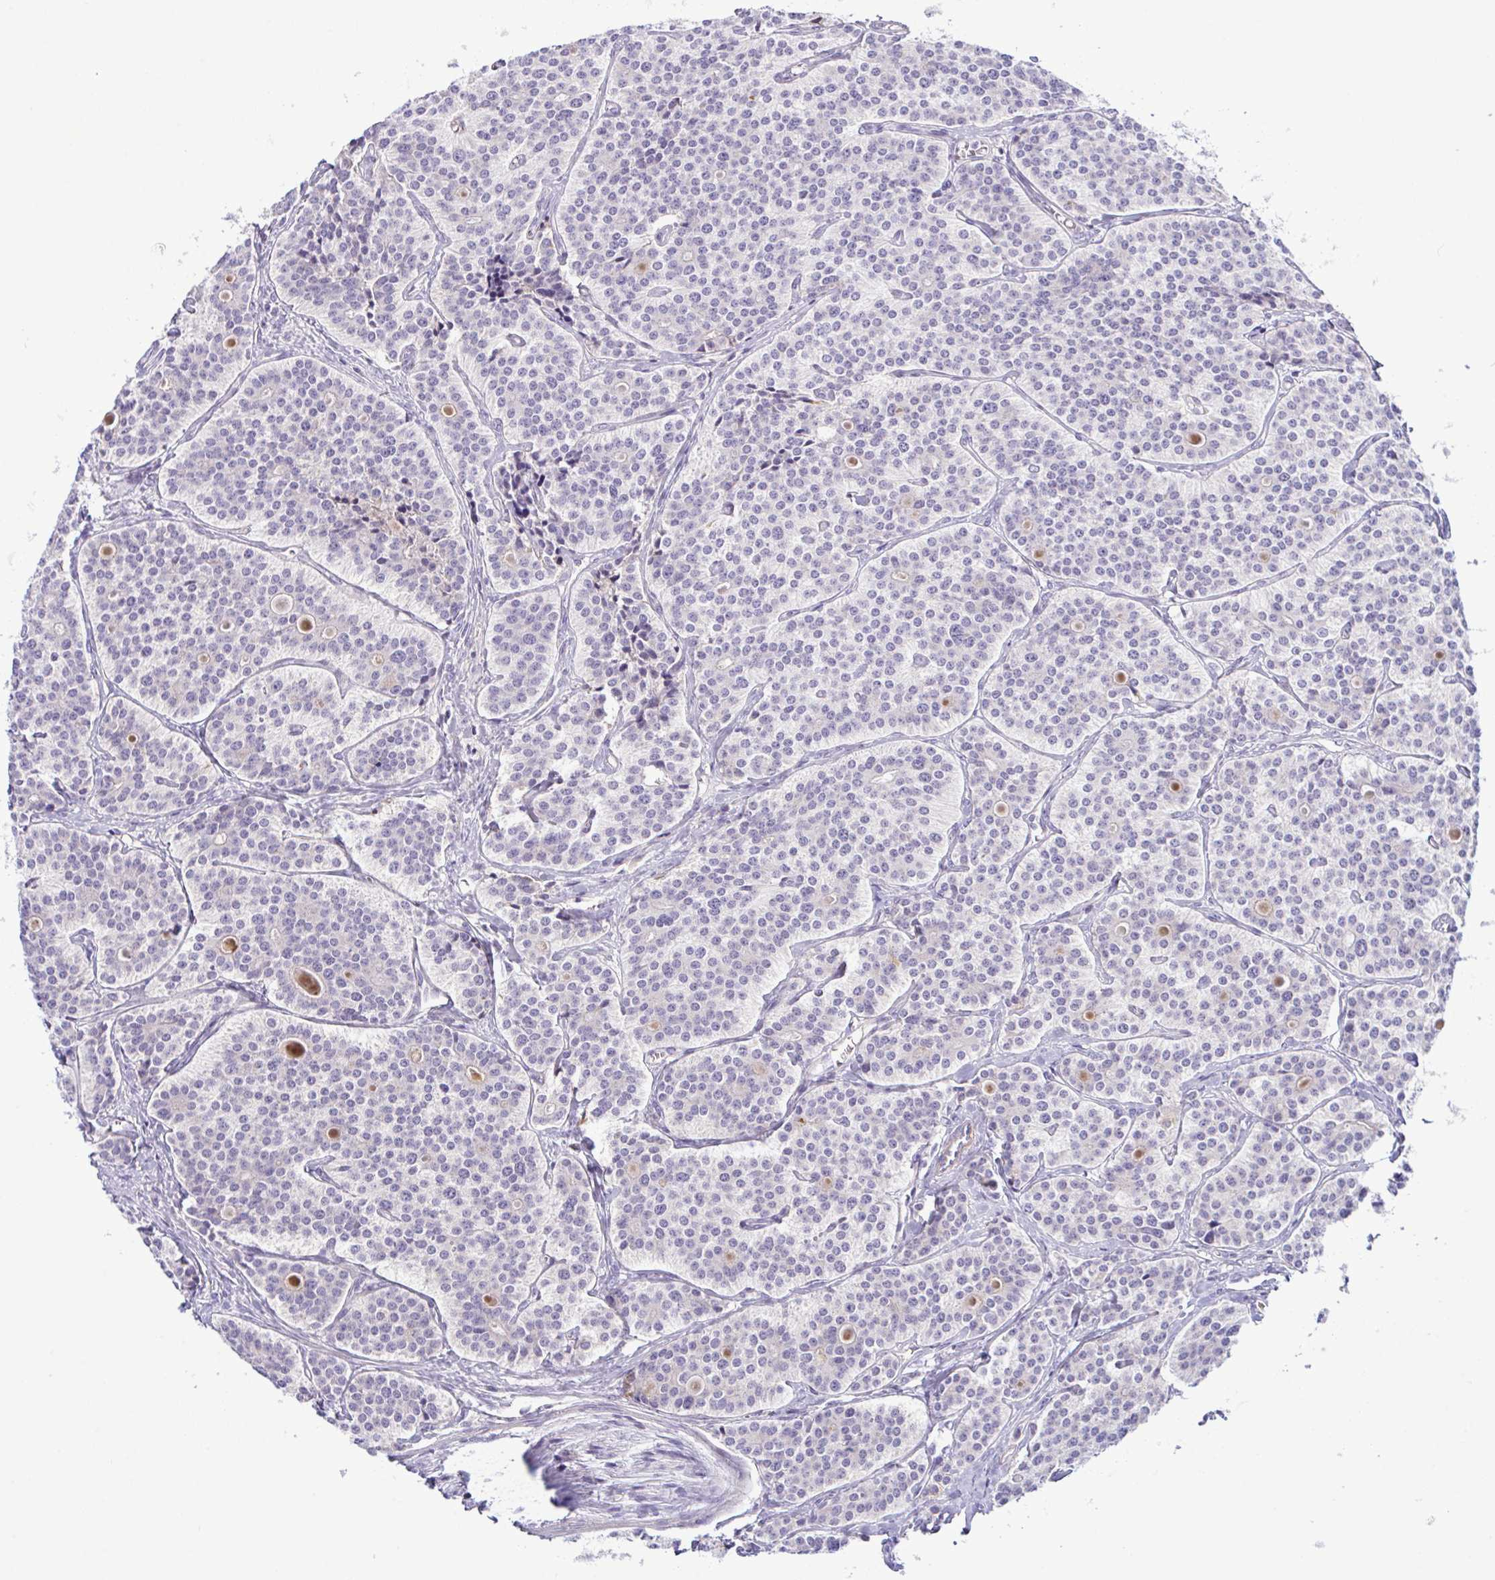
{"staining": {"intensity": "negative", "quantity": "none", "location": "none"}, "tissue": "carcinoid", "cell_type": "Tumor cells", "image_type": "cancer", "snomed": [{"axis": "morphology", "description": "Carcinoid, malignant, NOS"}, {"axis": "topography", "description": "Small intestine"}], "caption": "IHC micrograph of carcinoid (malignant) stained for a protein (brown), which shows no positivity in tumor cells.", "gene": "SYNPO2L", "patient": {"sex": "male", "age": 63}}